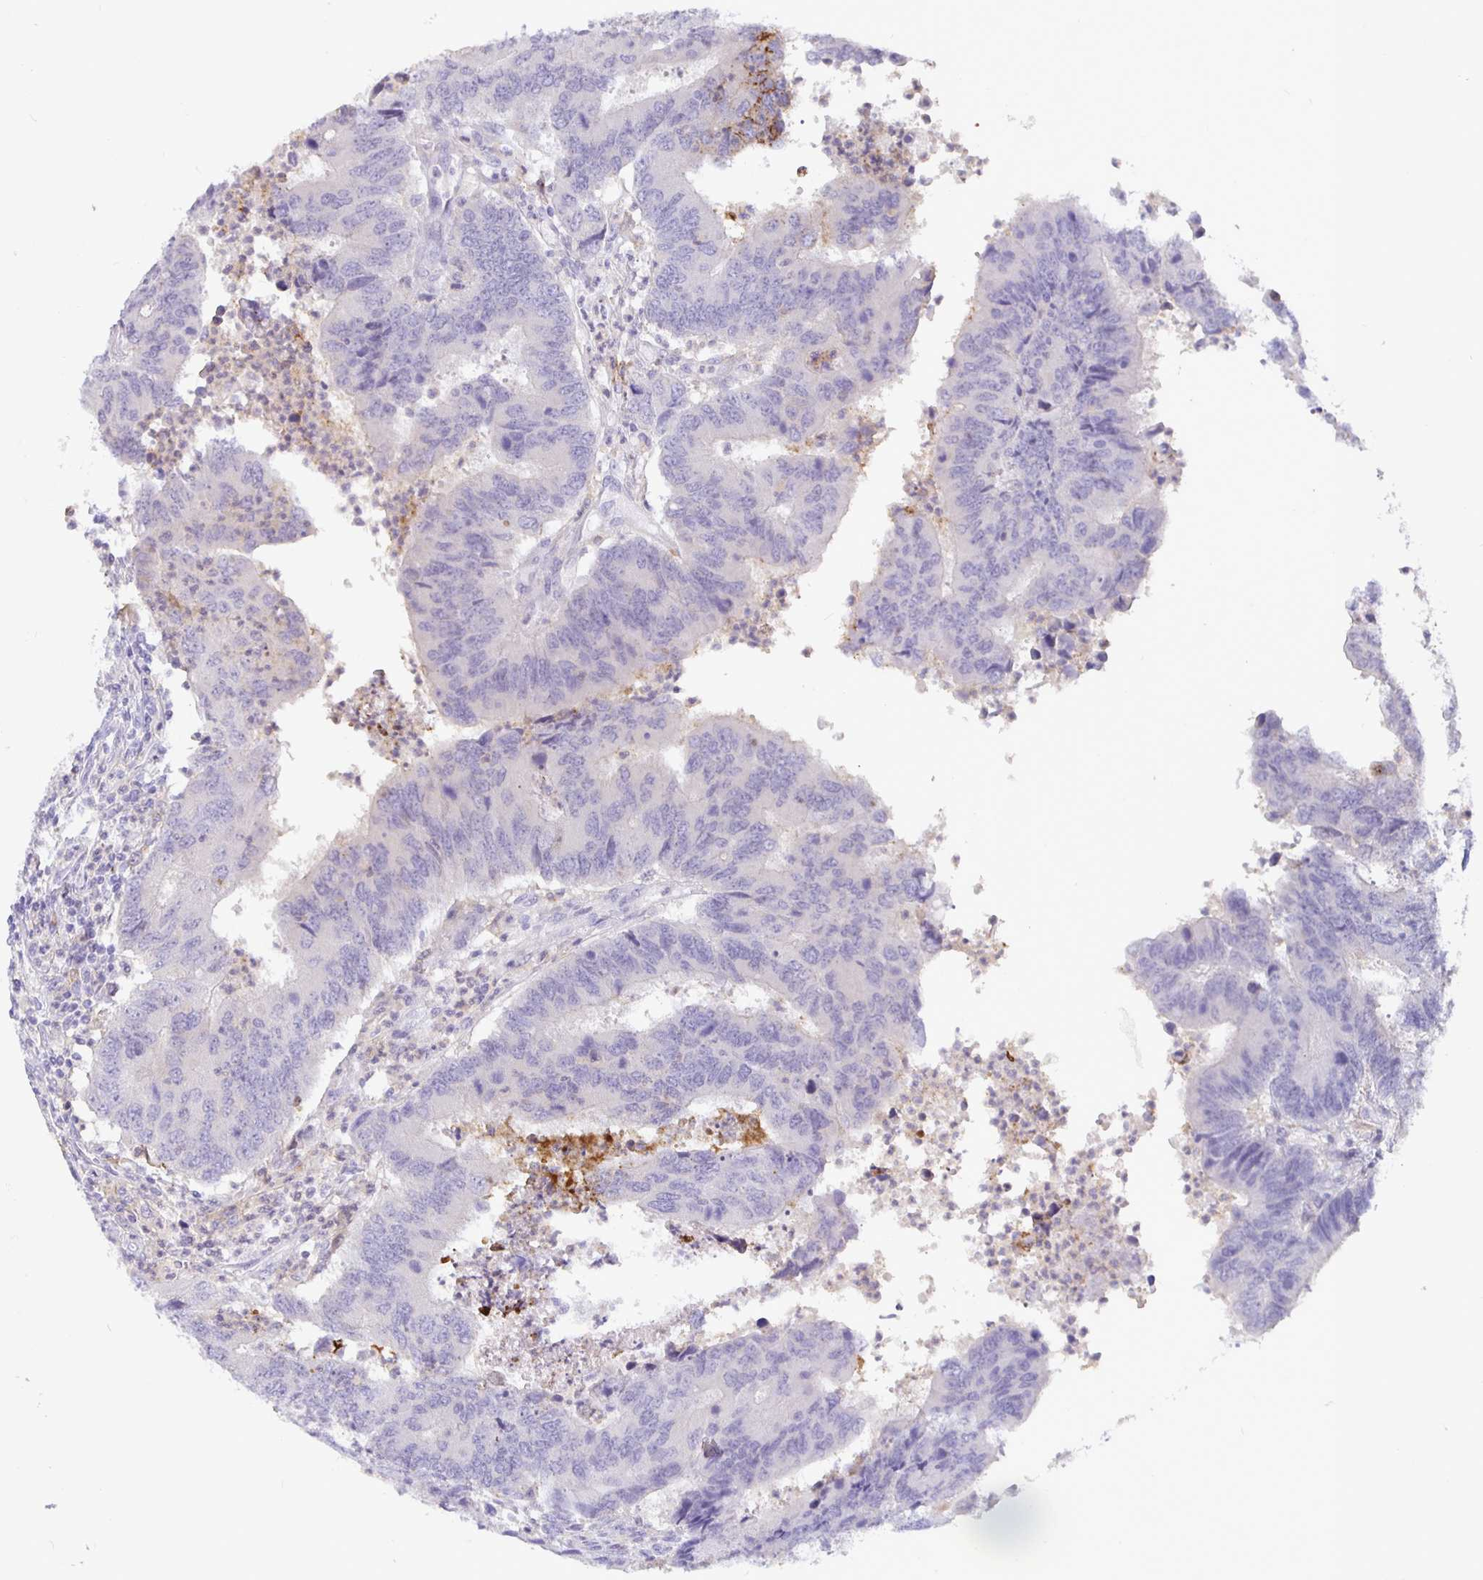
{"staining": {"intensity": "negative", "quantity": "none", "location": "none"}, "tissue": "colorectal cancer", "cell_type": "Tumor cells", "image_type": "cancer", "snomed": [{"axis": "morphology", "description": "Adenocarcinoma, NOS"}, {"axis": "topography", "description": "Colon"}], "caption": "The micrograph shows no staining of tumor cells in adenocarcinoma (colorectal).", "gene": "SIRPA", "patient": {"sex": "female", "age": 67}}